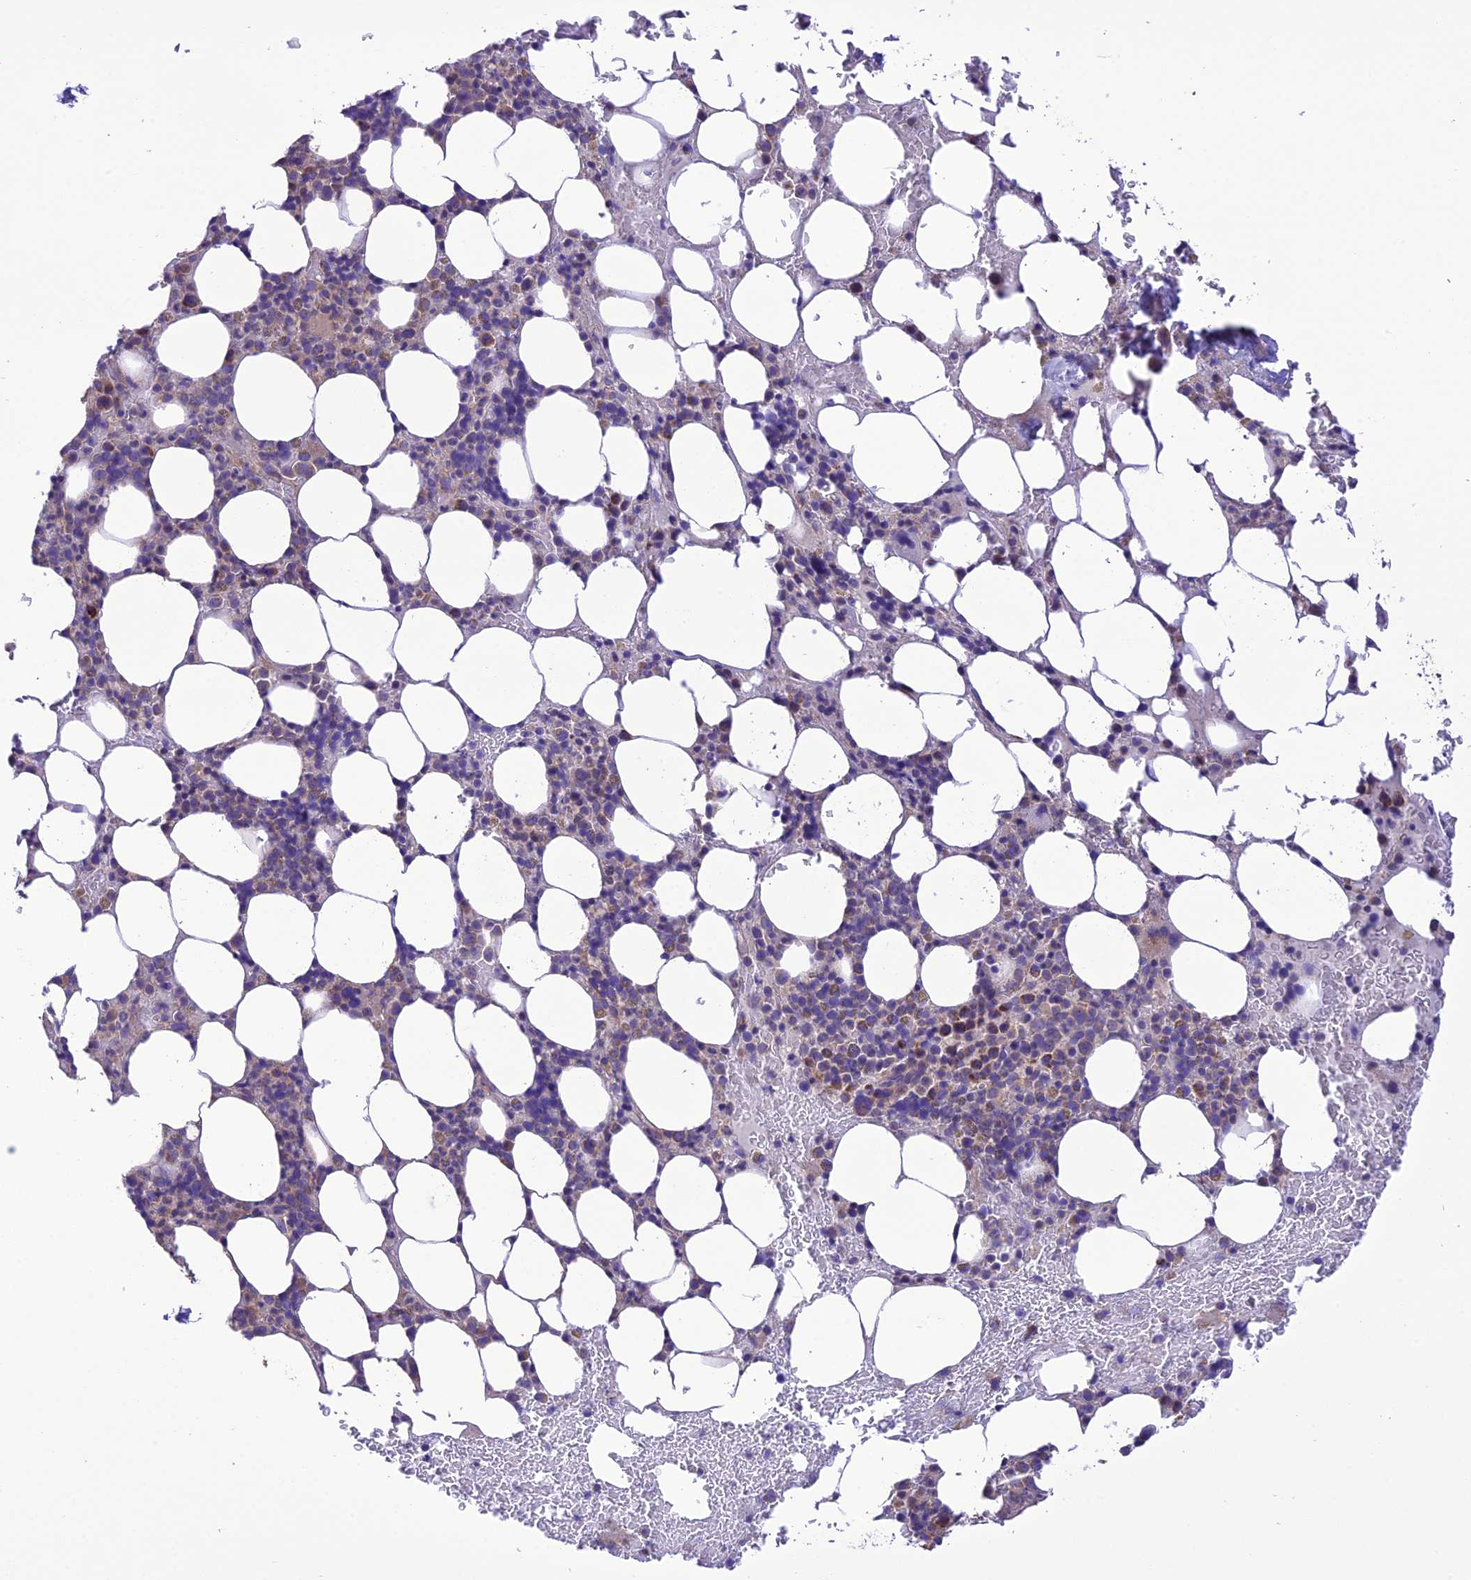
{"staining": {"intensity": "moderate", "quantity": "<25%", "location": "cytoplasmic/membranous"}, "tissue": "bone marrow", "cell_type": "Hematopoietic cells", "image_type": "normal", "snomed": [{"axis": "morphology", "description": "Normal tissue, NOS"}, {"axis": "topography", "description": "Bone marrow"}], "caption": "This is an image of immunohistochemistry (IHC) staining of unremarkable bone marrow, which shows moderate expression in the cytoplasmic/membranous of hematopoietic cells.", "gene": "MAP3K12", "patient": {"sex": "male", "age": 78}}